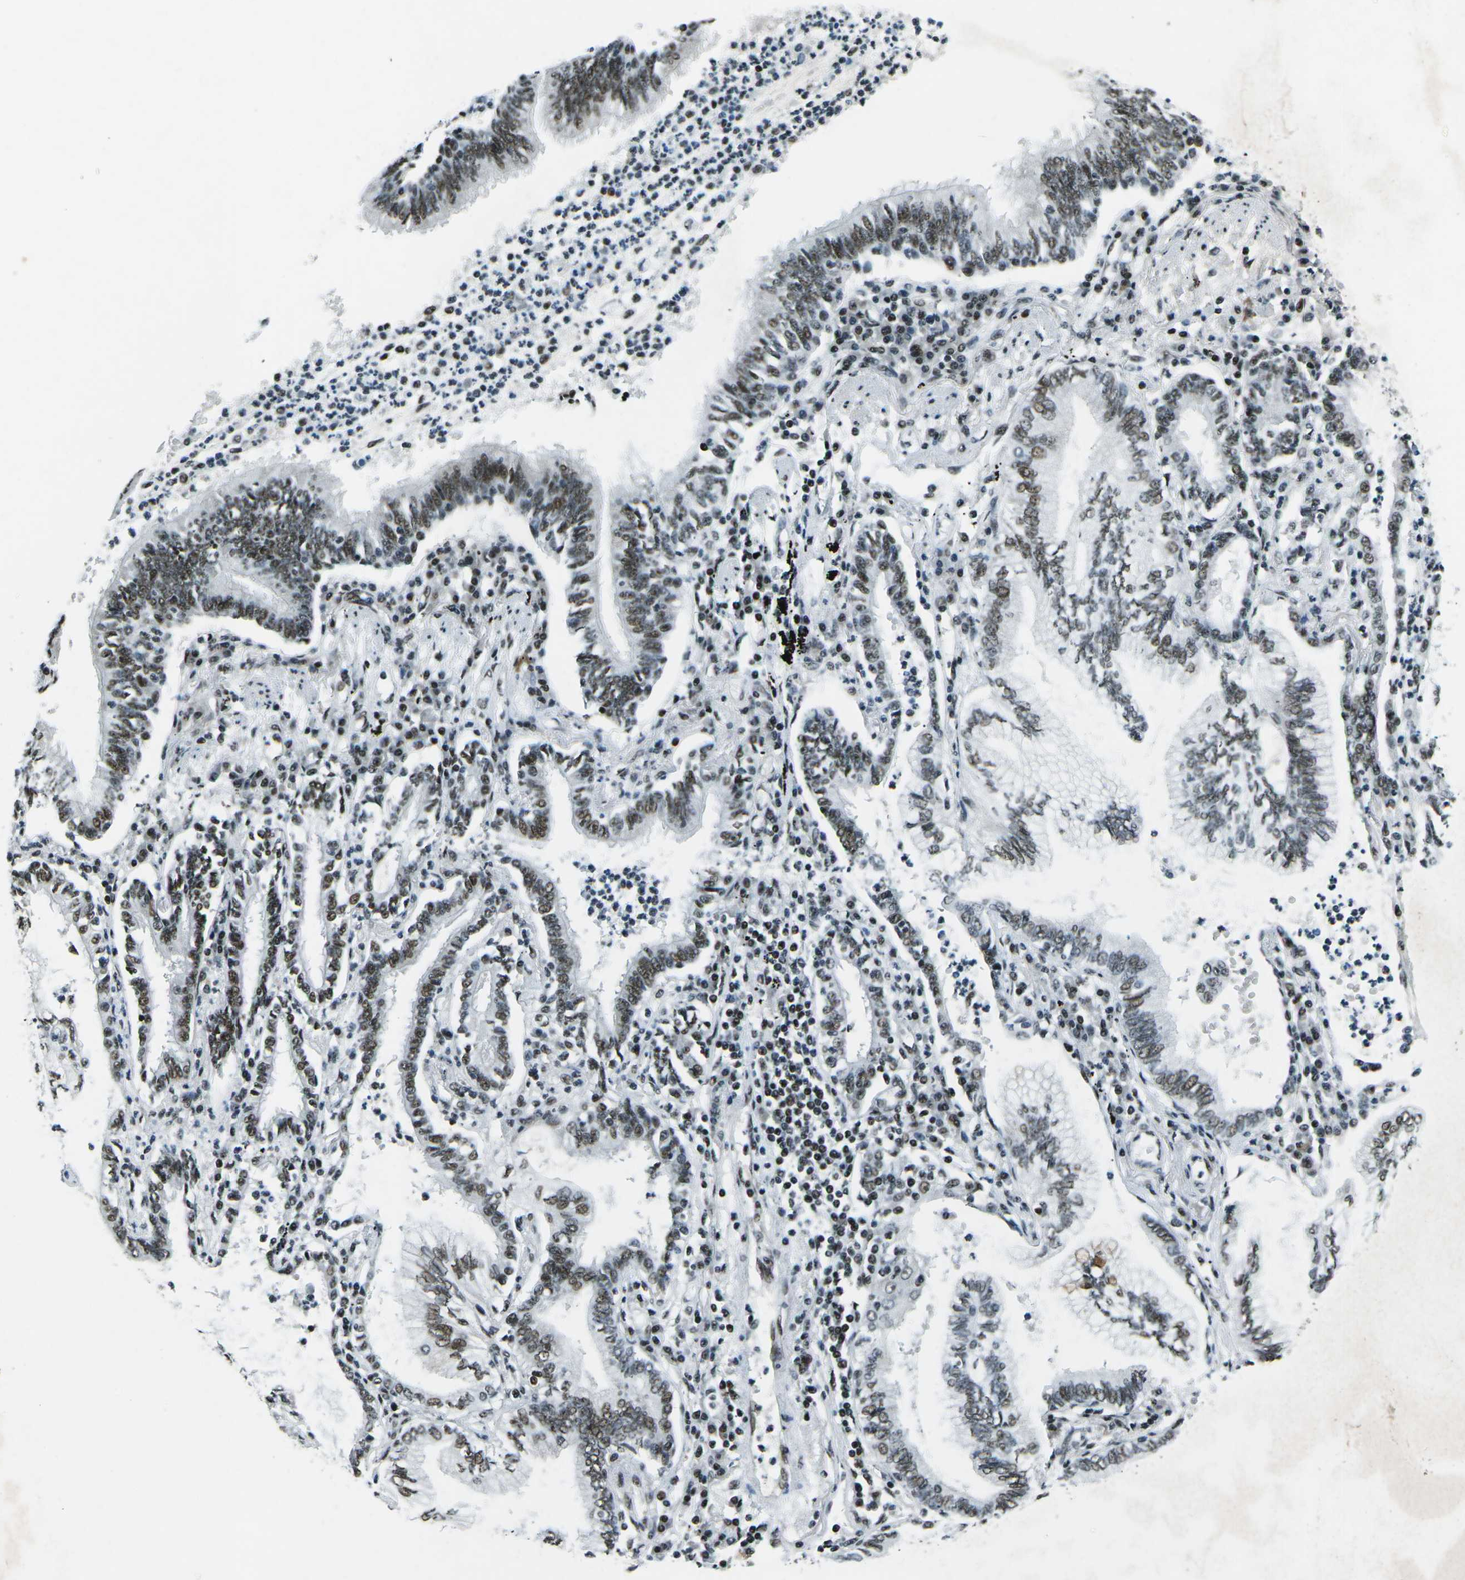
{"staining": {"intensity": "moderate", "quantity": ">75%", "location": "nuclear"}, "tissue": "lung cancer", "cell_type": "Tumor cells", "image_type": "cancer", "snomed": [{"axis": "morphology", "description": "Normal tissue, NOS"}, {"axis": "morphology", "description": "Adenocarcinoma, NOS"}, {"axis": "topography", "description": "Bronchus"}, {"axis": "topography", "description": "Lung"}], "caption": "Immunohistochemical staining of adenocarcinoma (lung) displays moderate nuclear protein positivity in about >75% of tumor cells. (DAB IHC, brown staining for protein, blue staining for nuclei).", "gene": "RBL2", "patient": {"sex": "female", "age": 70}}